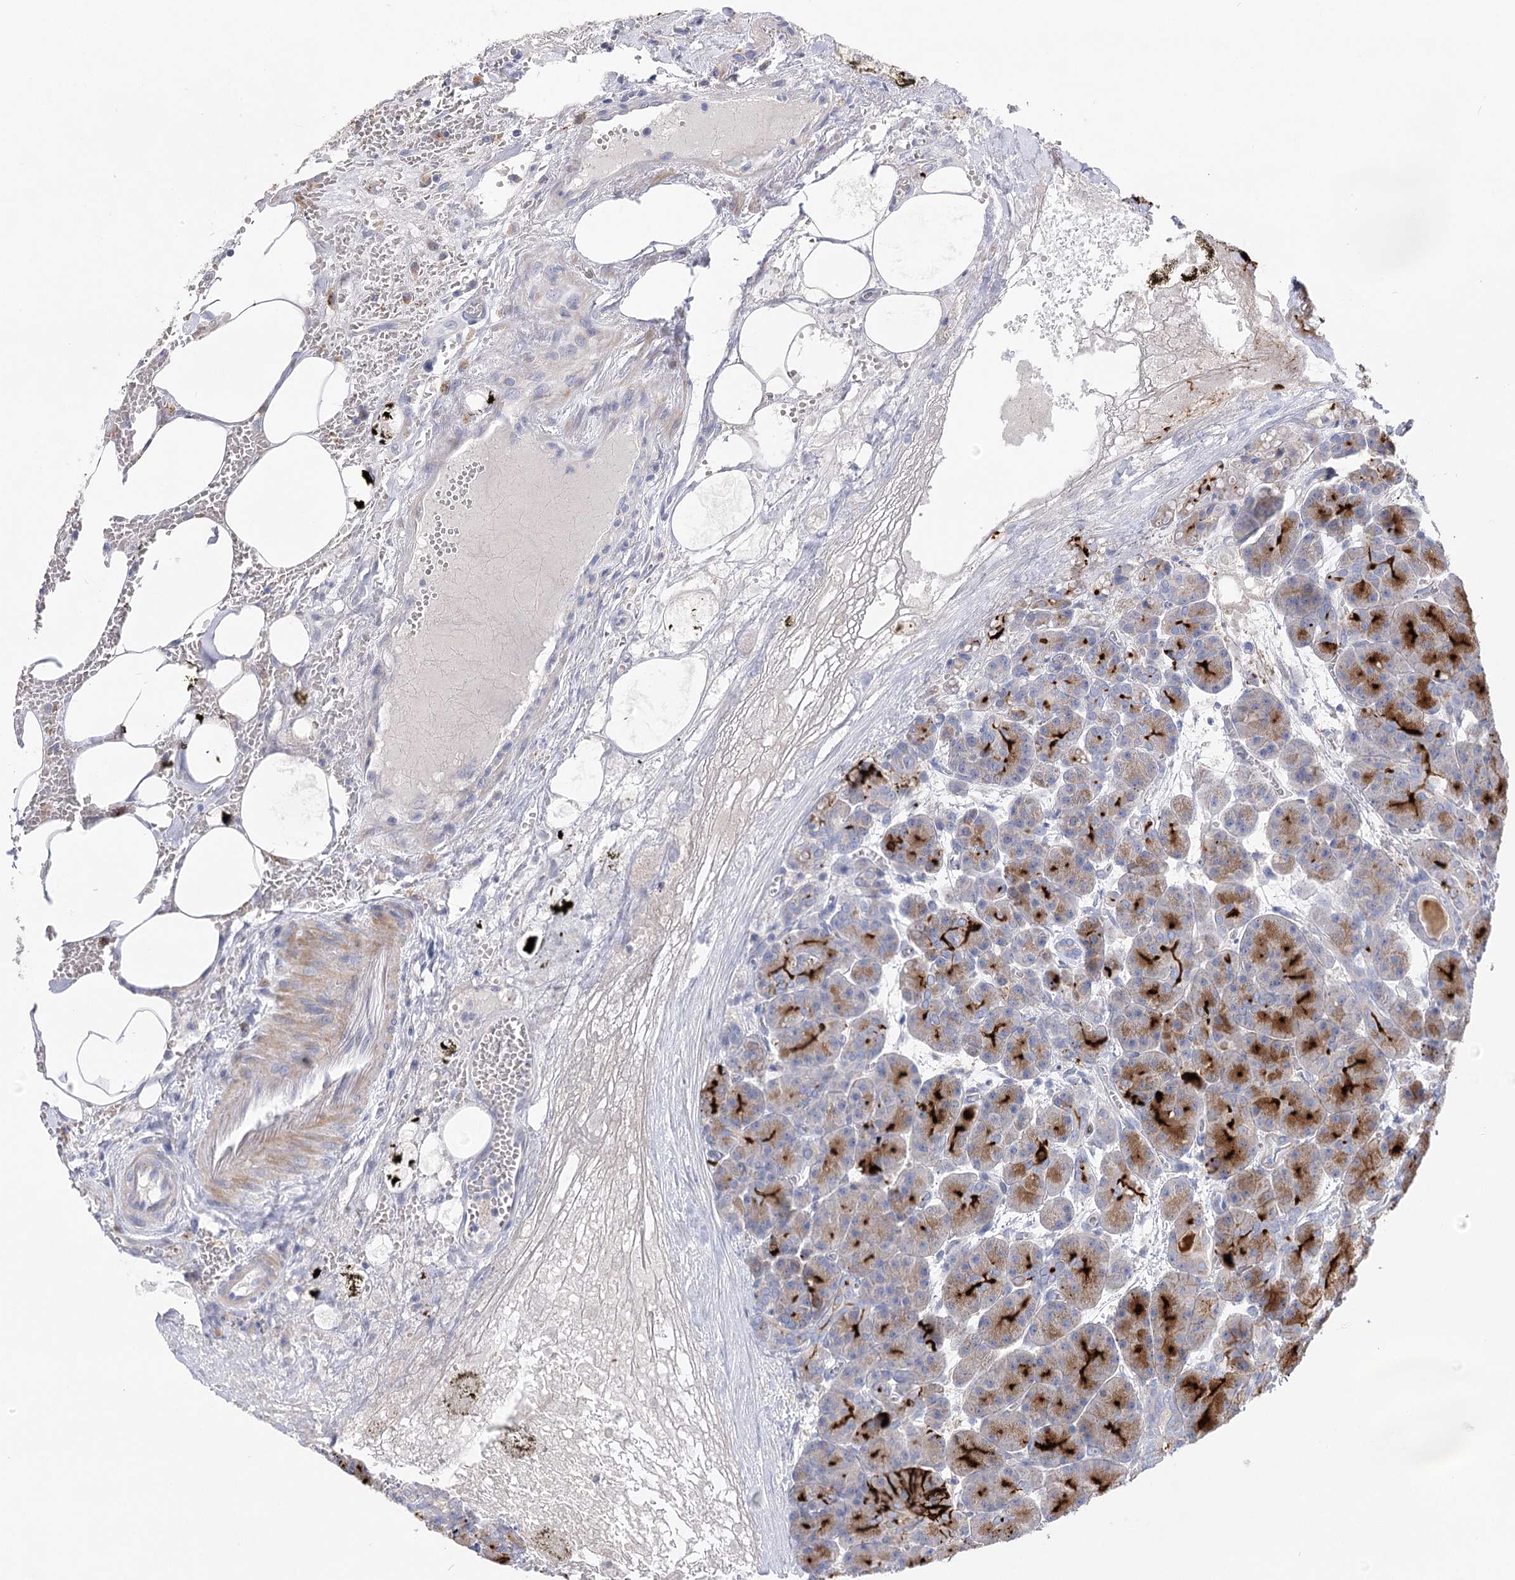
{"staining": {"intensity": "moderate", "quantity": "25%-75%", "location": "cytoplasmic/membranous"}, "tissue": "pancreas", "cell_type": "Exocrine glandular cells", "image_type": "normal", "snomed": [{"axis": "morphology", "description": "Normal tissue, NOS"}, {"axis": "topography", "description": "Pancreas"}], "caption": "This is an image of immunohistochemistry staining of benign pancreas, which shows moderate staining in the cytoplasmic/membranous of exocrine glandular cells.", "gene": "NRAP", "patient": {"sex": "male", "age": 63}}